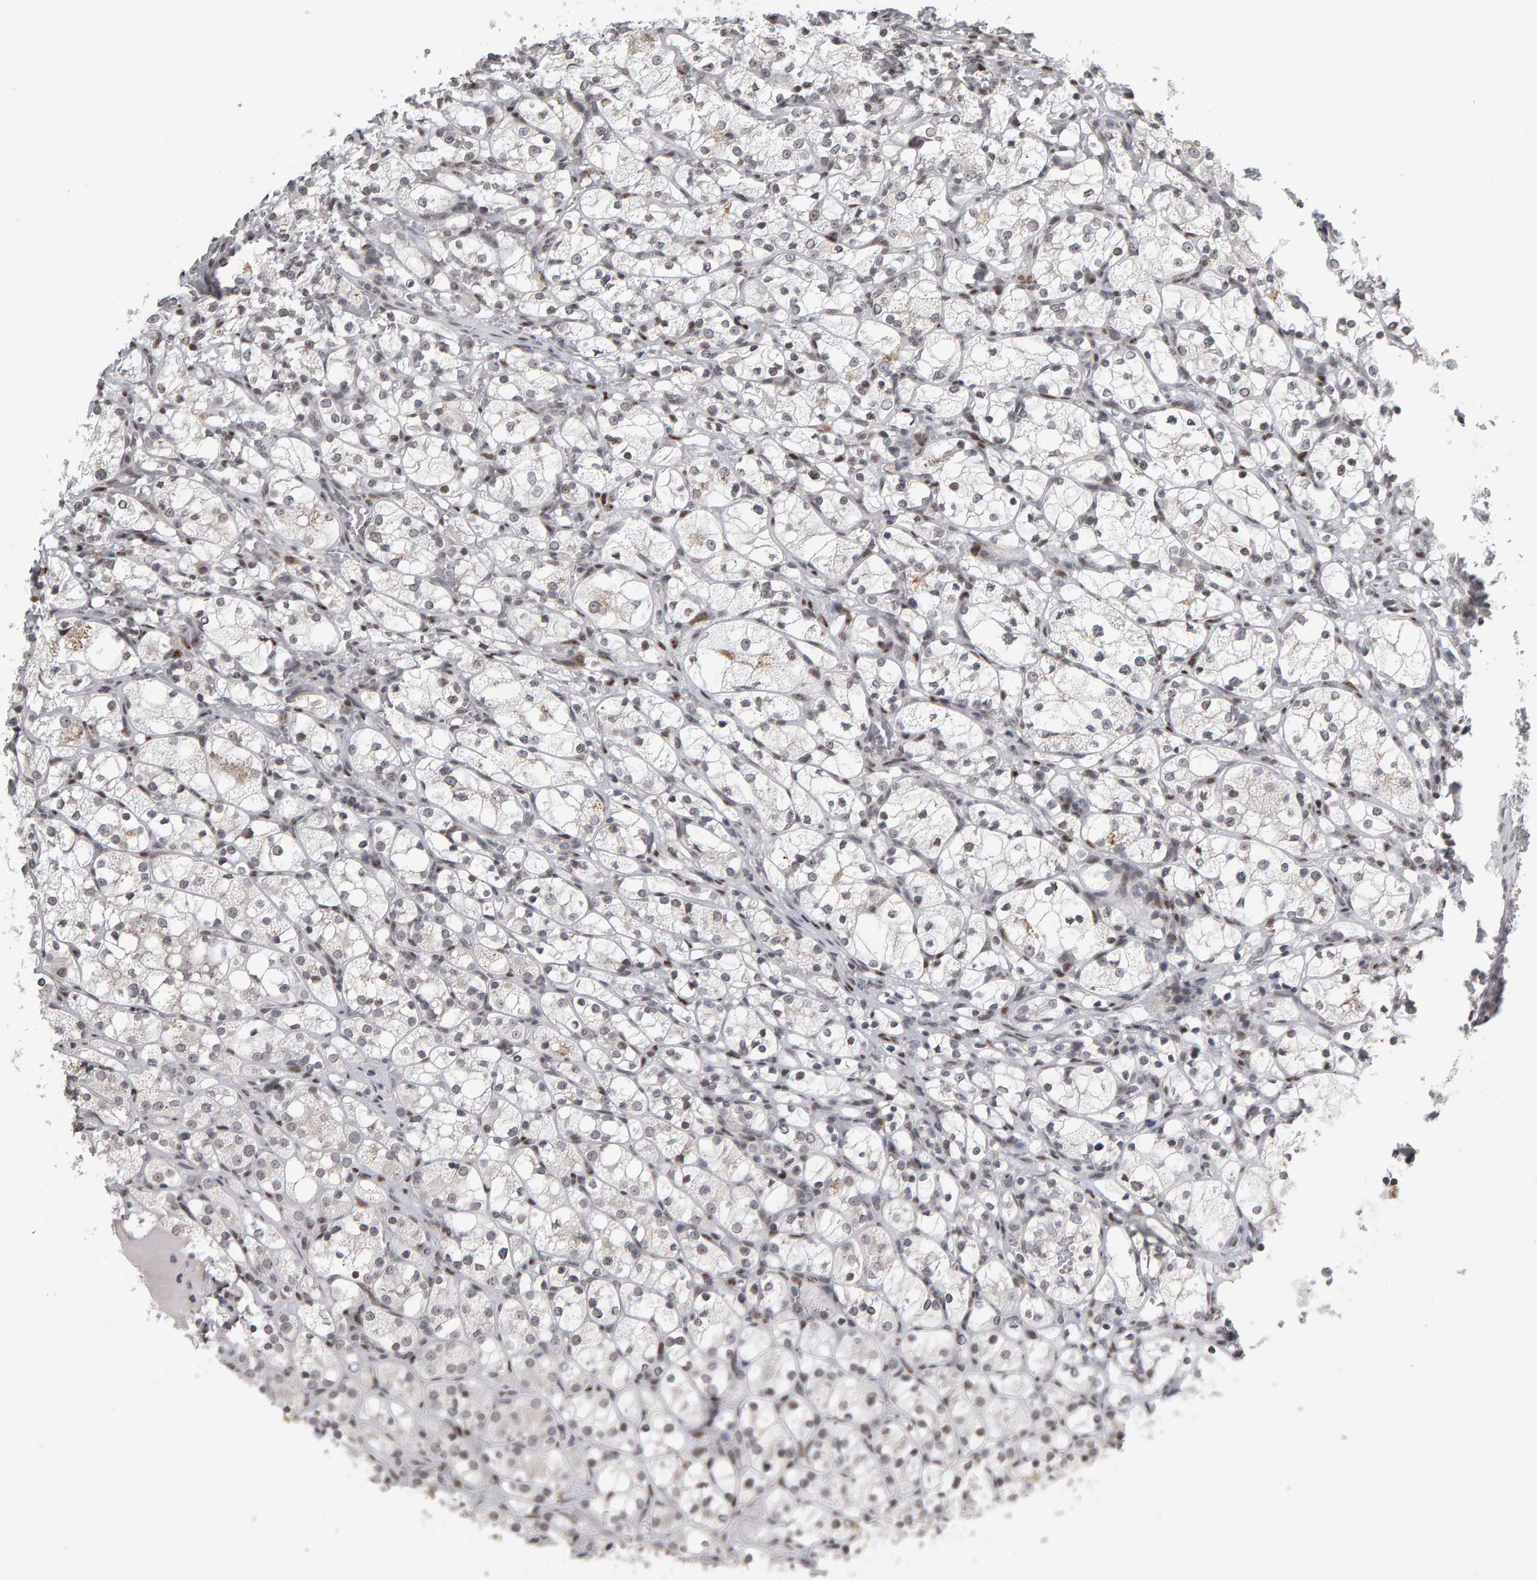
{"staining": {"intensity": "negative", "quantity": "none", "location": "none"}, "tissue": "renal cancer", "cell_type": "Tumor cells", "image_type": "cancer", "snomed": [{"axis": "morphology", "description": "Adenocarcinoma, NOS"}, {"axis": "topography", "description": "Kidney"}], "caption": "High power microscopy micrograph of an immunohistochemistry photomicrograph of renal cancer (adenocarcinoma), revealing no significant staining in tumor cells.", "gene": "TRAM1", "patient": {"sex": "female", "age": 69}}